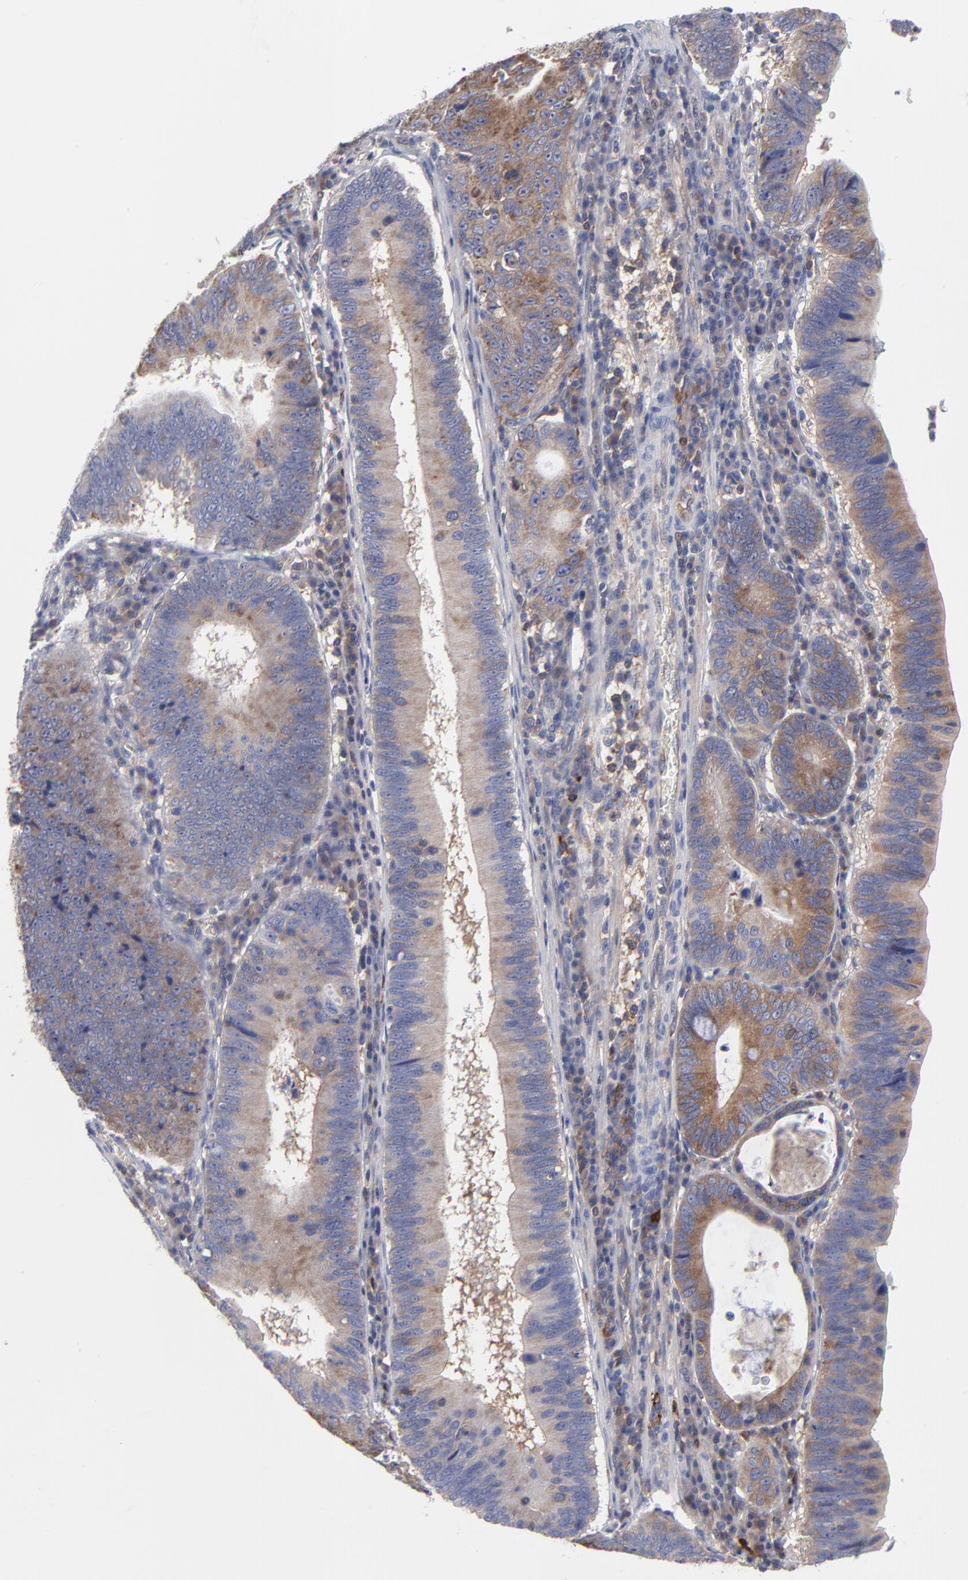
{"staining": {"intensity": "weak", "quantity": "25%-75%", "location": "cytoplasmic/membranous"}, "tissue": "stomach cancer", "cell_type": "Tumor cells", "image_type": "cancer", "snomed": [{"axis": "morphology", "description": "Adenocarcinoma, NOS"}, {"axis": "topography", "description": "Stomach"}], "caption": "About 25%-75% of tumor cells in stomach cancer (adenocarcinoma) demonstrate weak cytoplasmic/membranous protein staining as visualized by brown immunohistochemical staining.", "gene": "NFKBIA", "patient": {"sex": "male", "age": 59}}